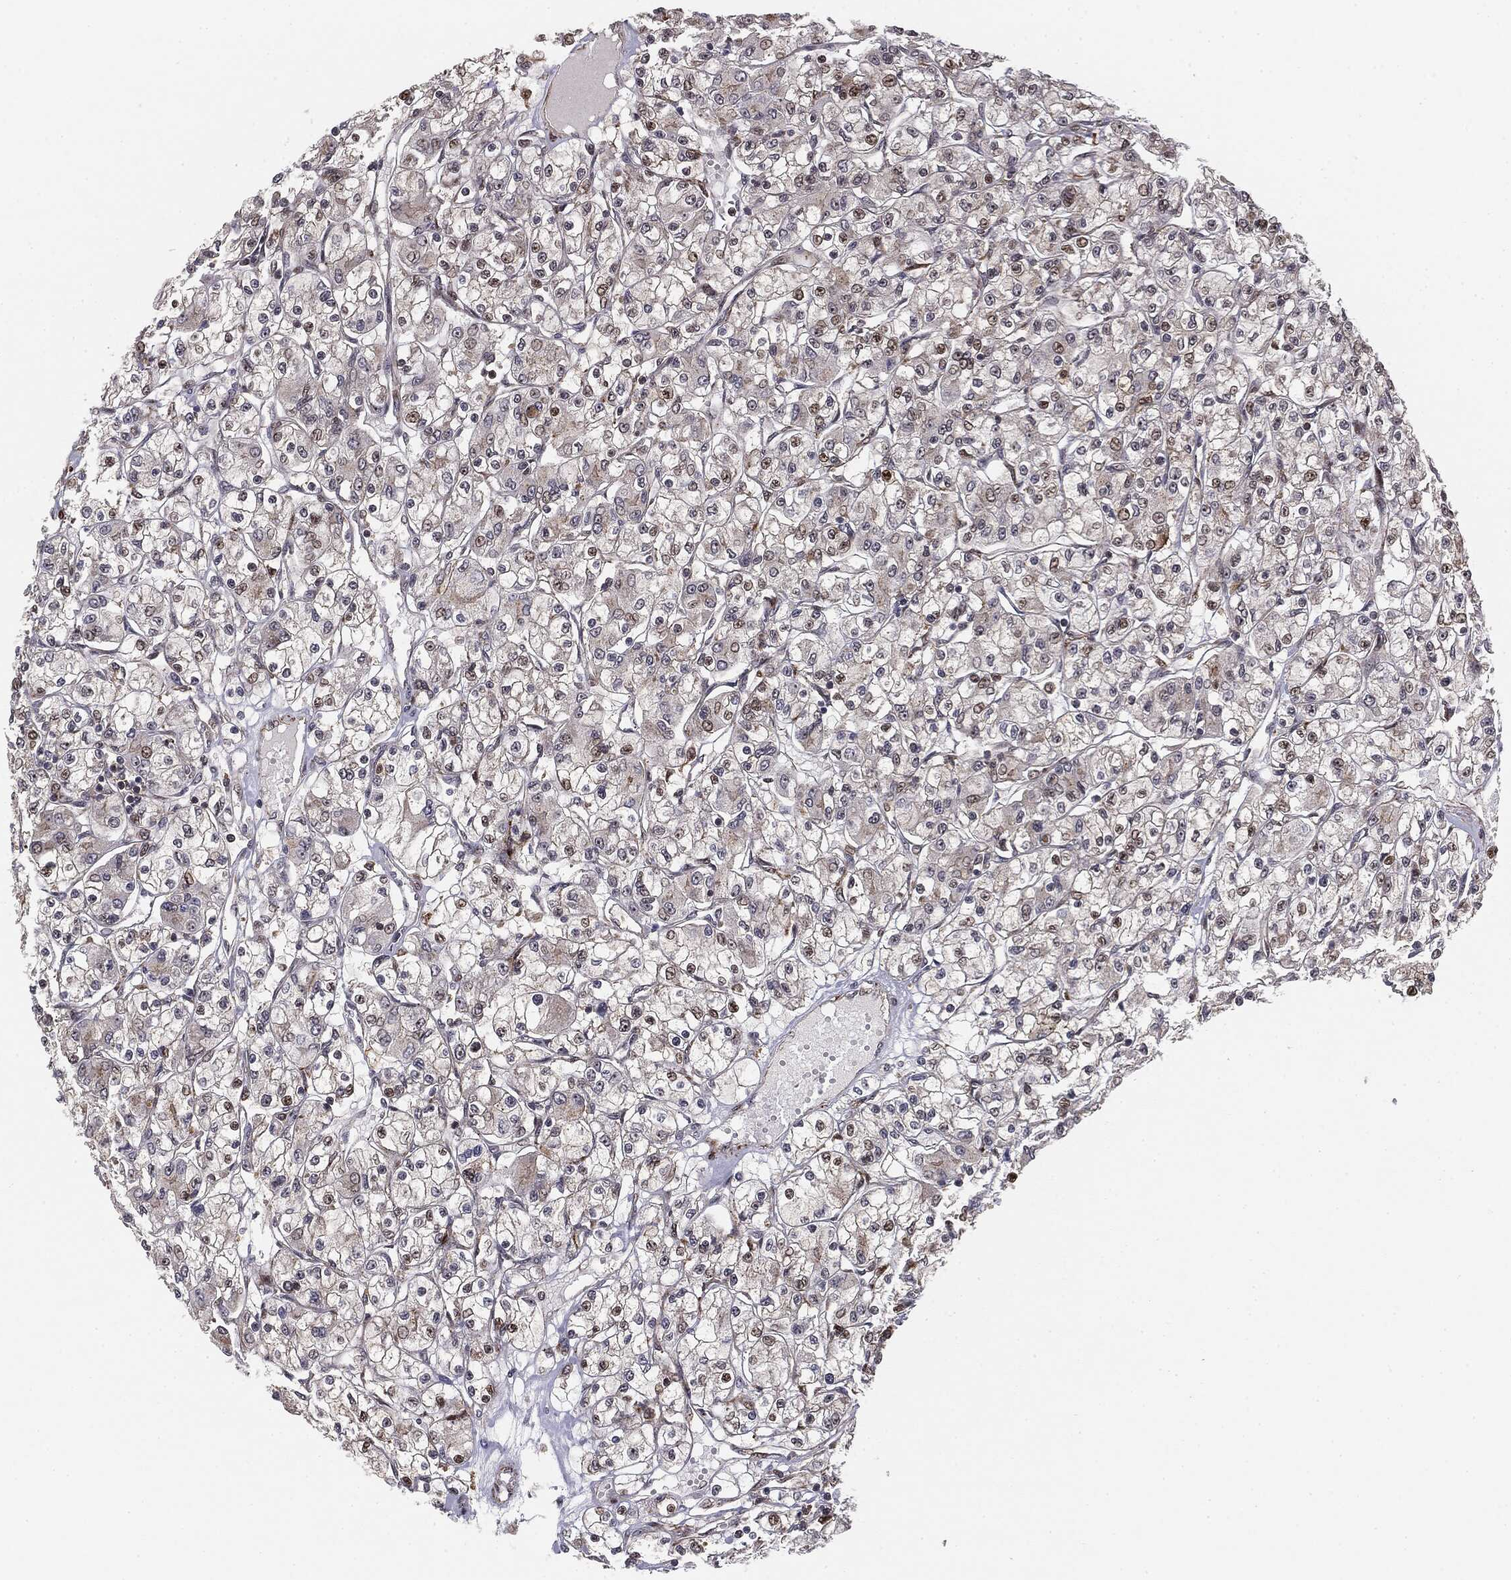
{"staining": {"intensity": "negative", "quantity": "none", "location": "none"}, "tissue": "renal cancer", "cell_type": "Tumor cells", "image_type": "cancer", "snomed": [{"axis": "morphology", "description": "Adenocarcinoma, NOS"}, {"axis": "topography", "description": "Kidney"}], "caption": "This histopathology image is of adenocarcinoma (renal) stained with immunohistochemistry to label a protein in brown with the nuclei are counter-stained blue. There is no expression in tumor cells. The staining was performed using DAB to visualize the protein expression in brown, while the nuclei were stained in blue with hematoxylin (Magnification: 20x).", "gene": "PTEN", "patient": {"sex": "female", "age": 59}}